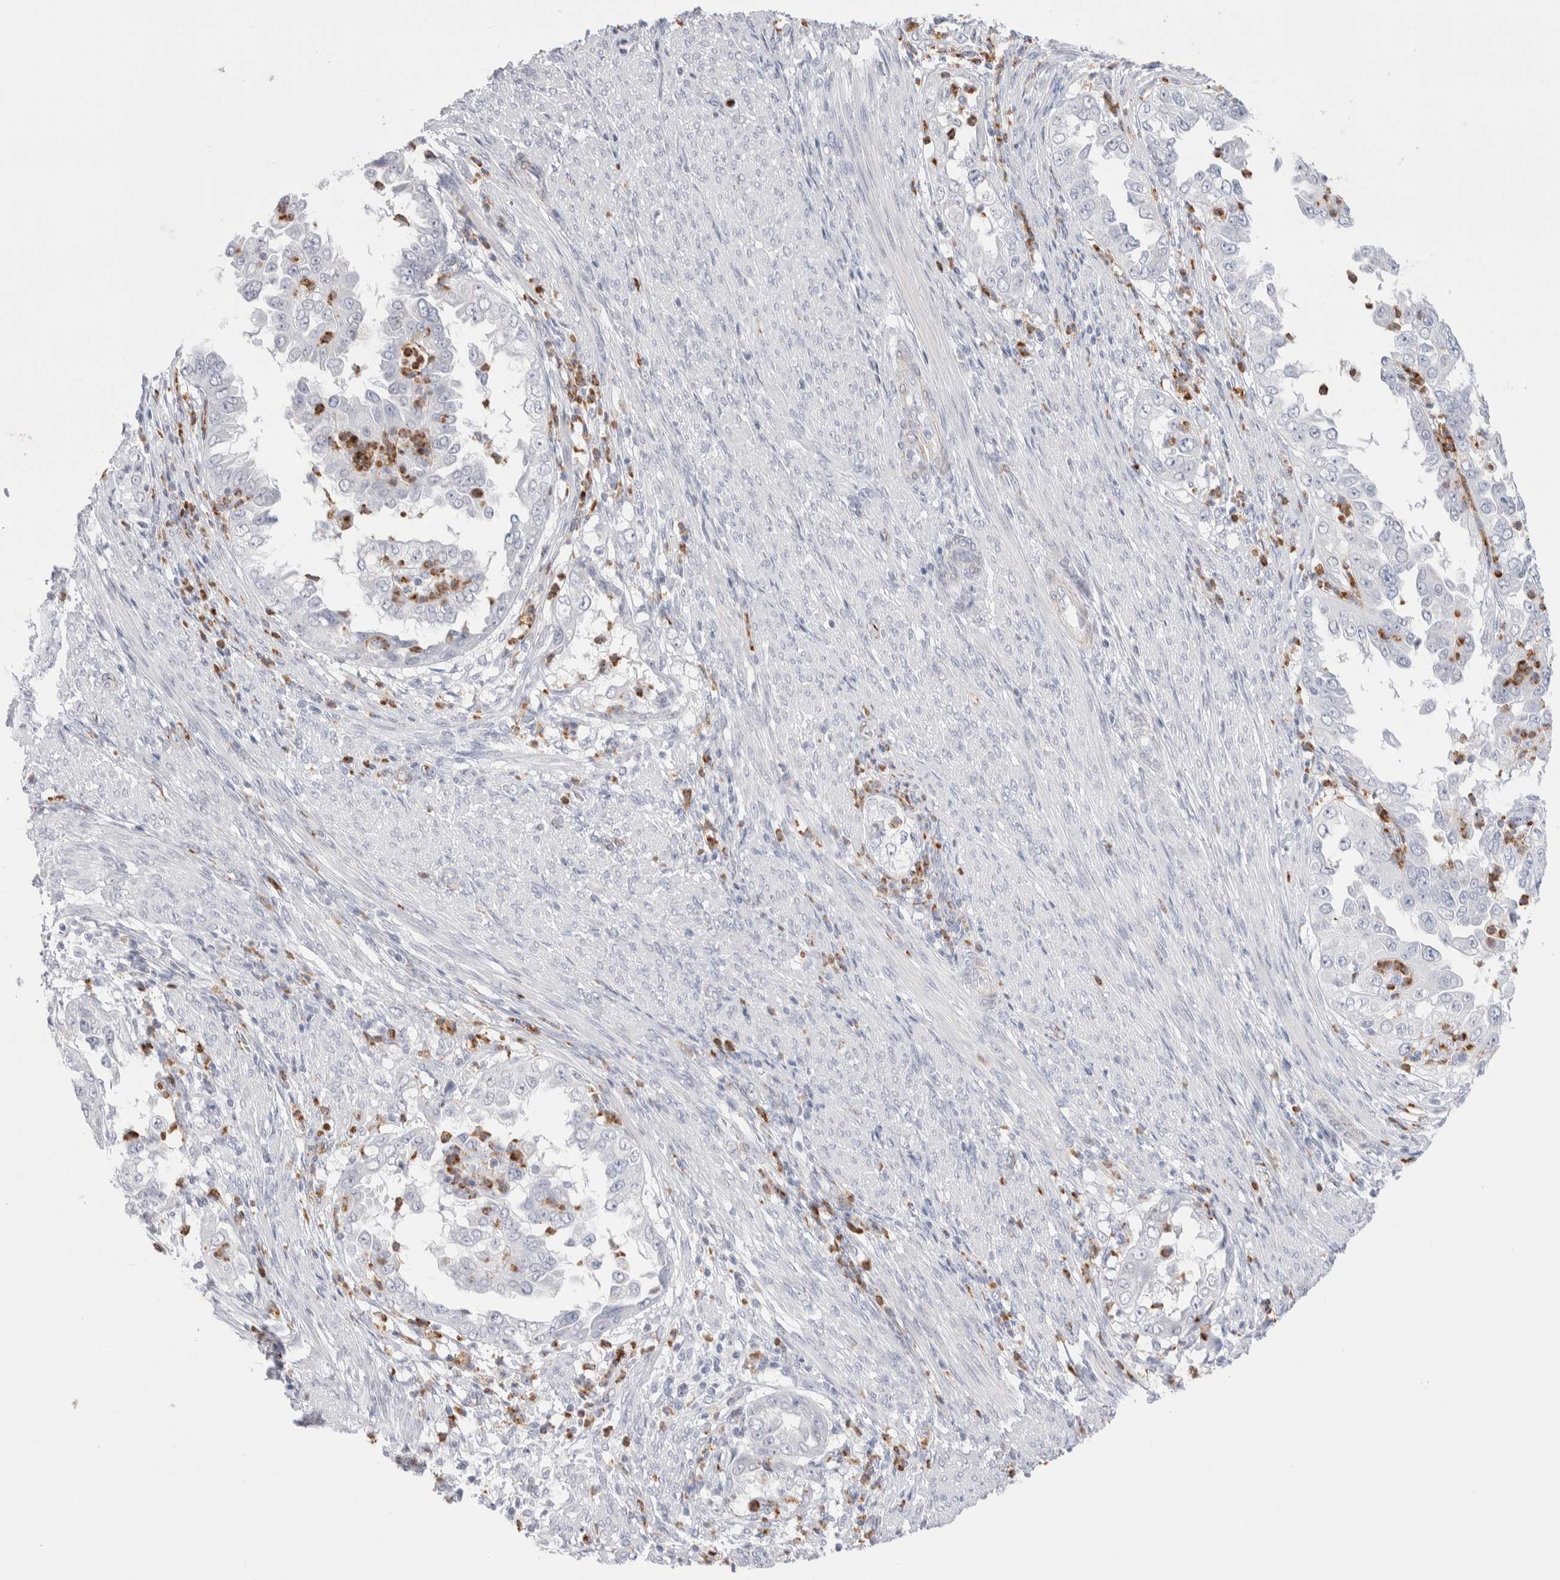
{"staining": {"intensity": "negative", "quantity": "none", "location": "none"}, "tissue": "endometrial cancer", "cell_type": "Tumor cells", "image_type": "cancer", "snomed": [{"axis": "morphology", "description": "Adenocarcinoma, NOS"}, {"axis": "topography", "description": "Endometrium"}], "caption": "An immunohistochemistry (IHC) micrograph of adenocarcinoma (endometrial) is shown. There is no staining in tumor cells of adenocarcinoma (endometrial).", "gene": "SEPTIN4", "patient": {"sex": "female", "age": 85}}